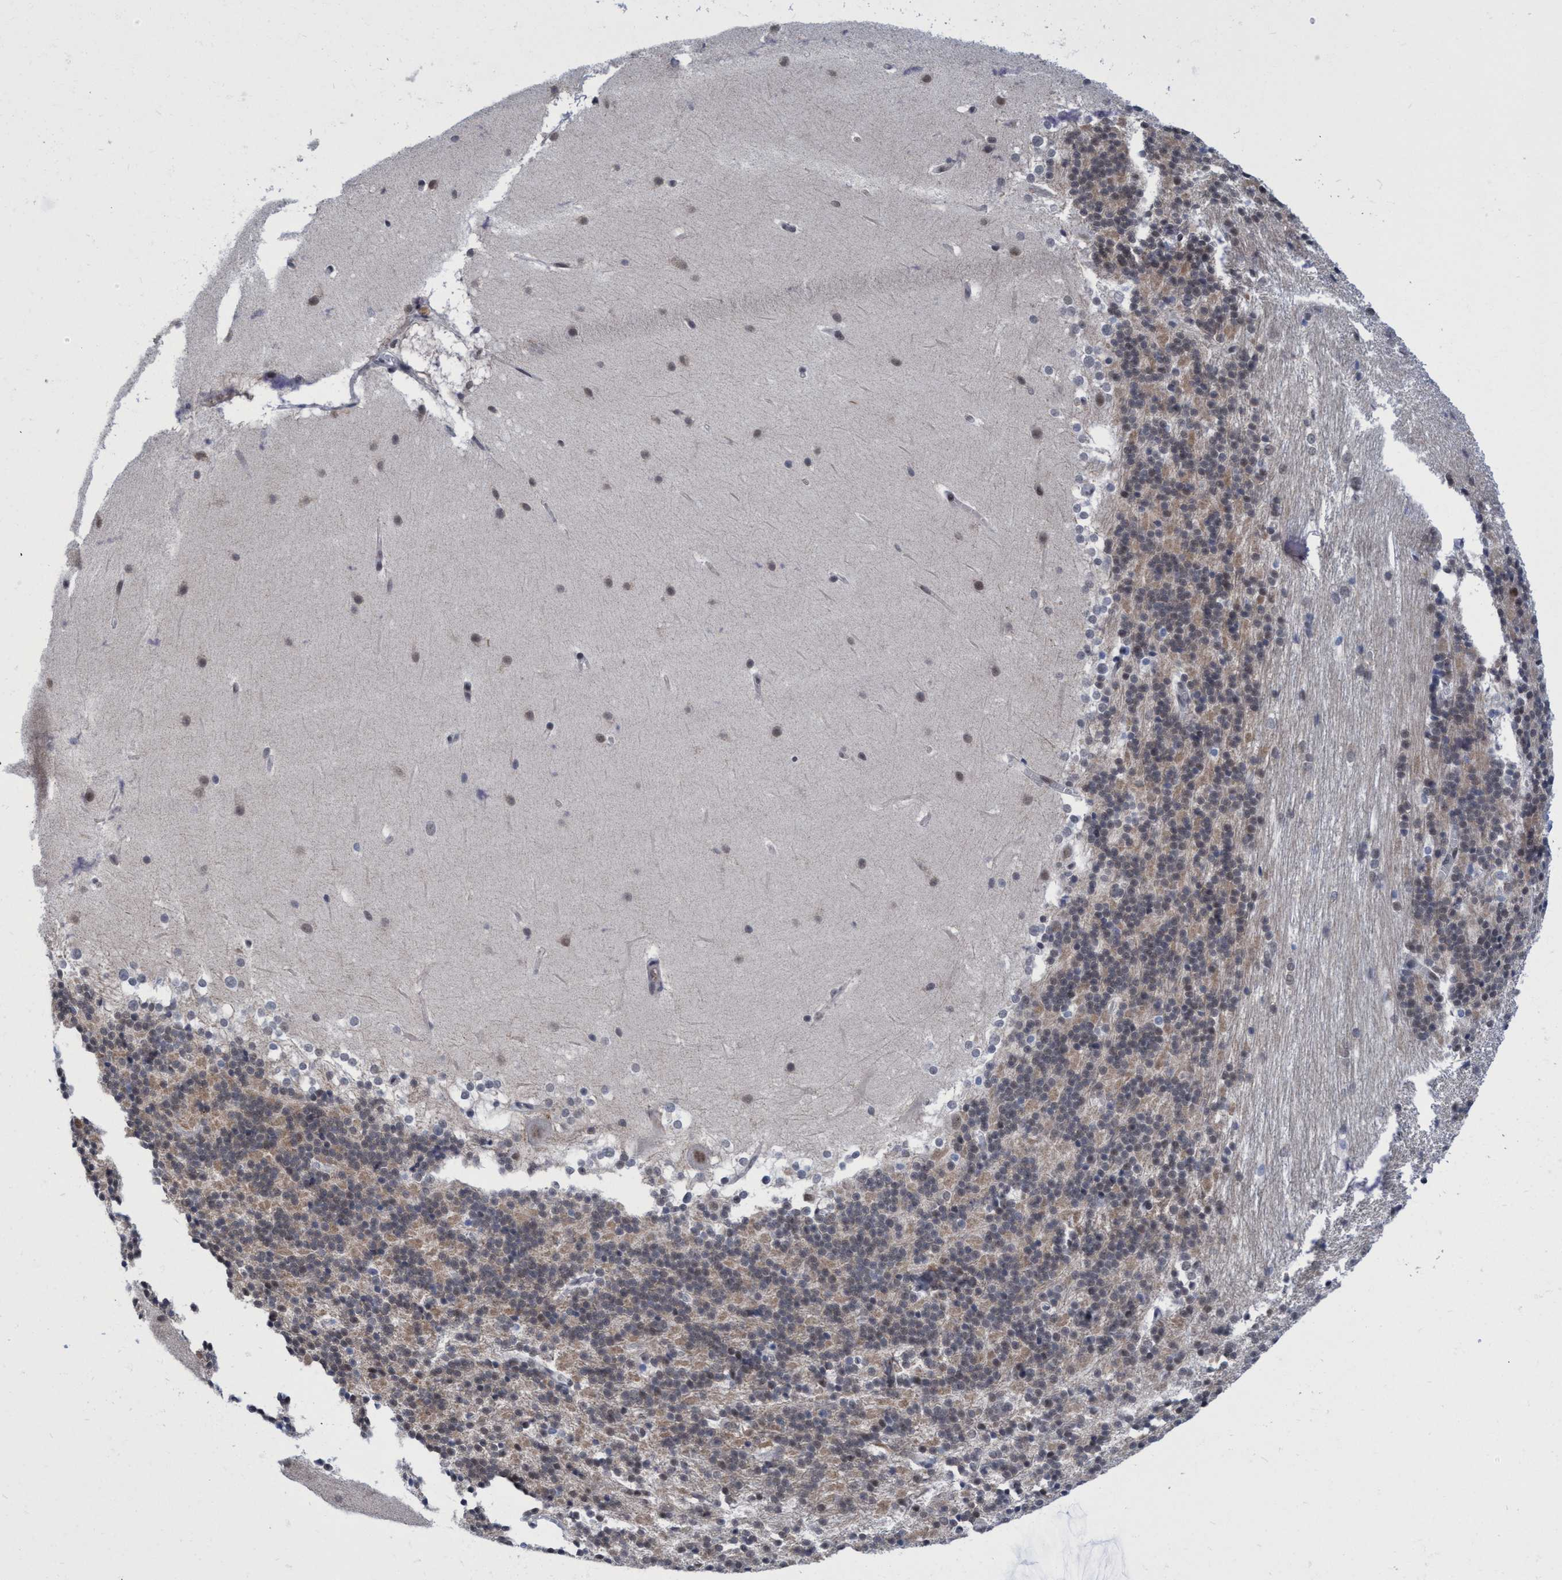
{"staining": {"intensity": "weak", "quantity": ">75%", "location": "cytoplasmic/membranous"}, "tissue": "cerebellum", "cell_type": "Cells in granular layer", "image_type": "normal", "snomed": [{"axis": "morphology", "description": "Normal tissue, NOS"}, {"axis": "topography", "description": "Cerebellum"}], "caption": "A brown stain shows weak cytoplasmic/membranous positivity of a protein in cells in granular layer of unremarkable human cerebellum. (Stains: DAB in brown, nuclei in blue, Microscopy: brightfield microscopy at high magnification).", "gene": "C9orf78", "patient": {"sex": "female", "age": 19}}